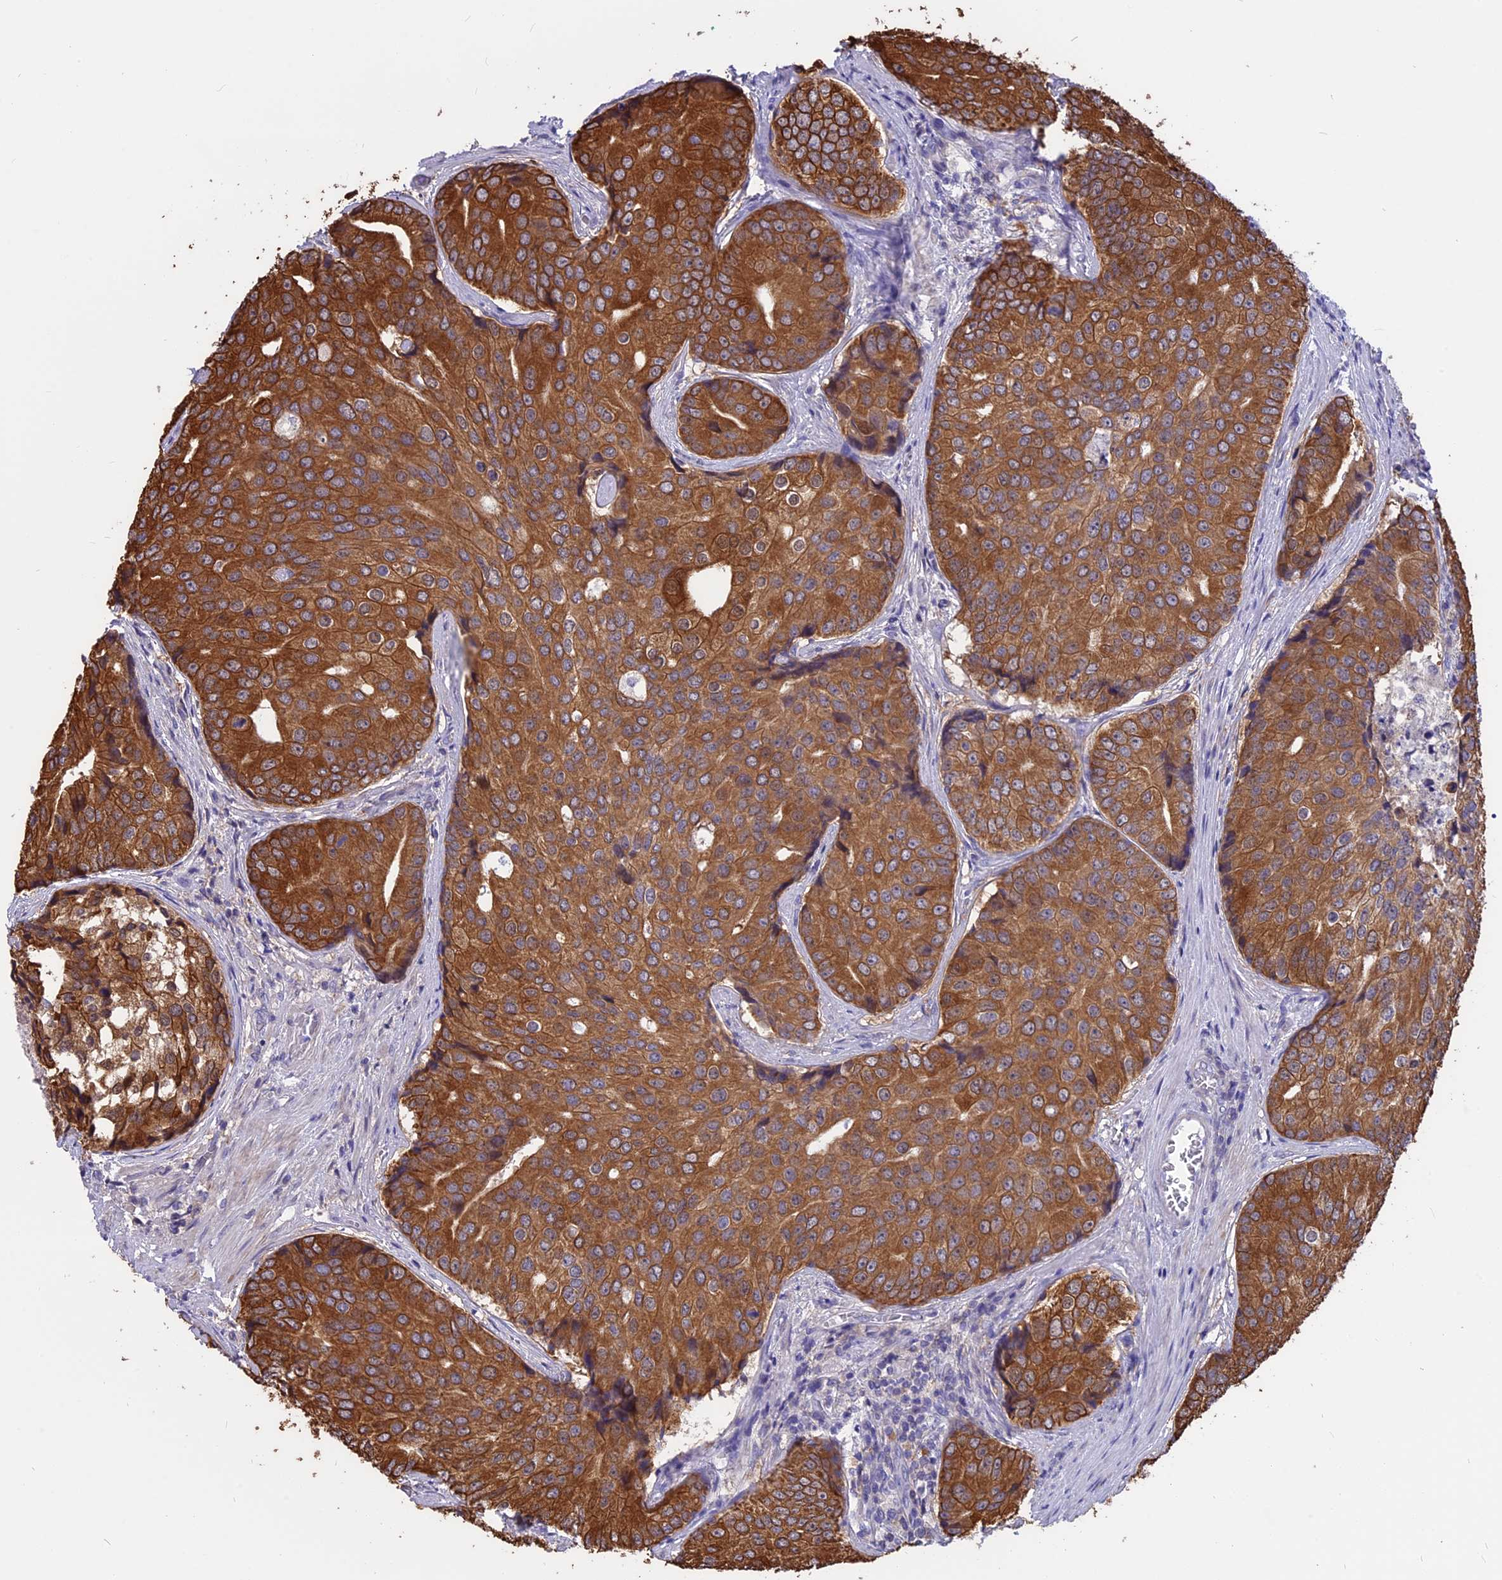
{"staining": {"intensity": "strong", "quantity": ">75%", "location": "cytoplasmic/membranous"}, "tissue": "prostate cancer", "cell_type": "Tumor cells", "image_type": "cancer", "snomed": [{"axis": "morphology", "description": "Adenocarcinoma, High grade"}, {"axis": "topography", "description": "Prostate"}], "caption": "This is a histology image of immunohistochemistry (IHC) staining of prostate cancer, which shows strong positivity in the cytoplasmic/membranous of tumor cells.", "gene": "STUB1", "patient": {"sex": "male", "age": 62}}